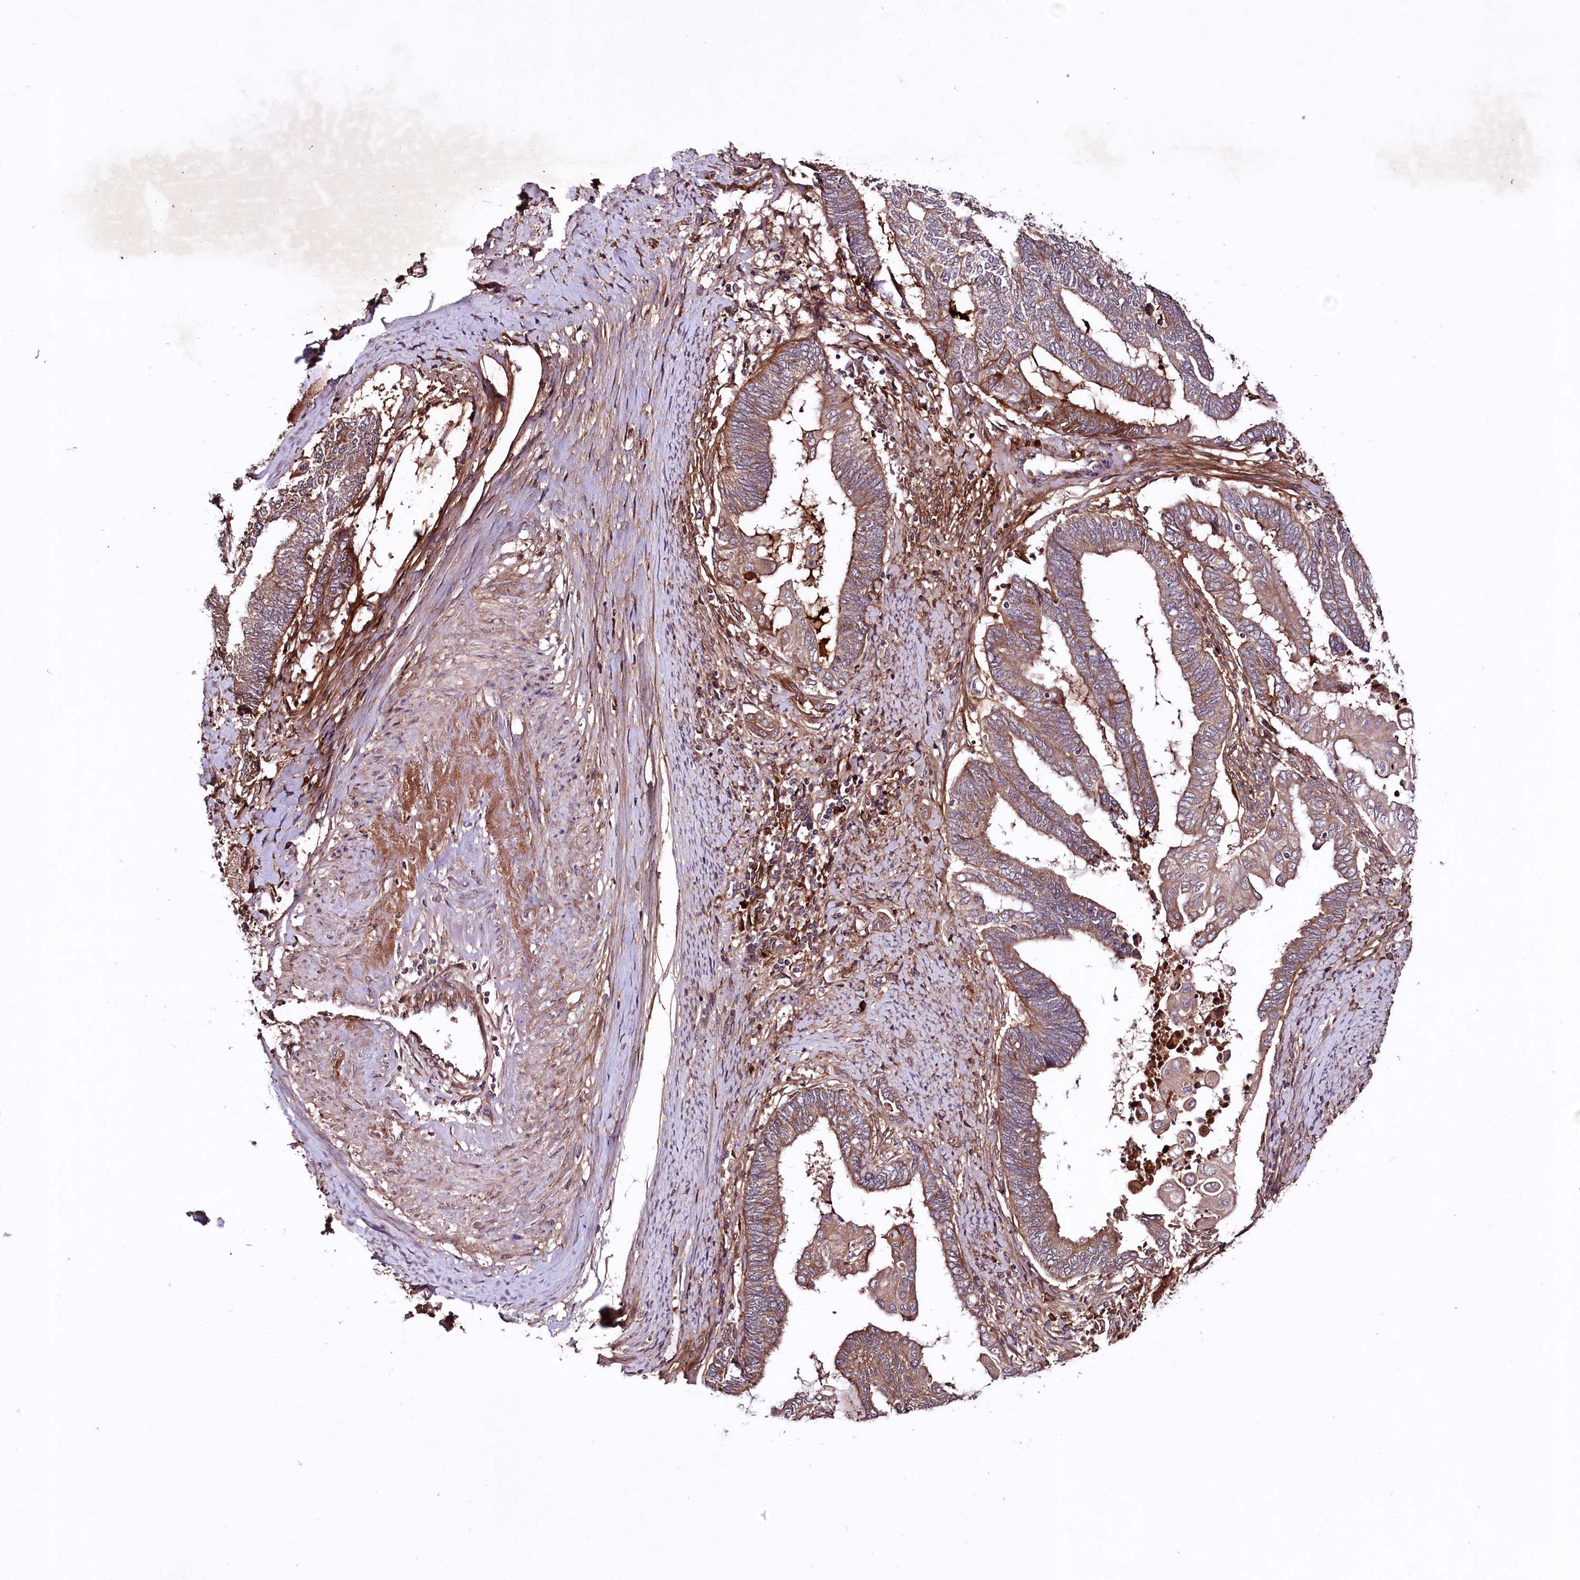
{"staining": {"intensity": "moderate", "quantity": ">75%", "location": "cytoplasmic/membranous"}, "tissue": "endometrial cancer", "cell_type": "Tumor cells", "image_type": "cancer", "snomed": [{"axis": "morphology", "description": "Adenocarcinoma, NOS"}, {"axis": "topography", "description": "Uterus"}, {"axis": "topography", "description": "Endometrium"}], "caption": "Immunohistochemistry of human endometrial adenocarcinoma shows medium levels of moderate cytoplasmic/membranous staining in about >75% of tumor cells.", "gene": "TNPO3", "patient": {"sex": "female", "age": 70}}